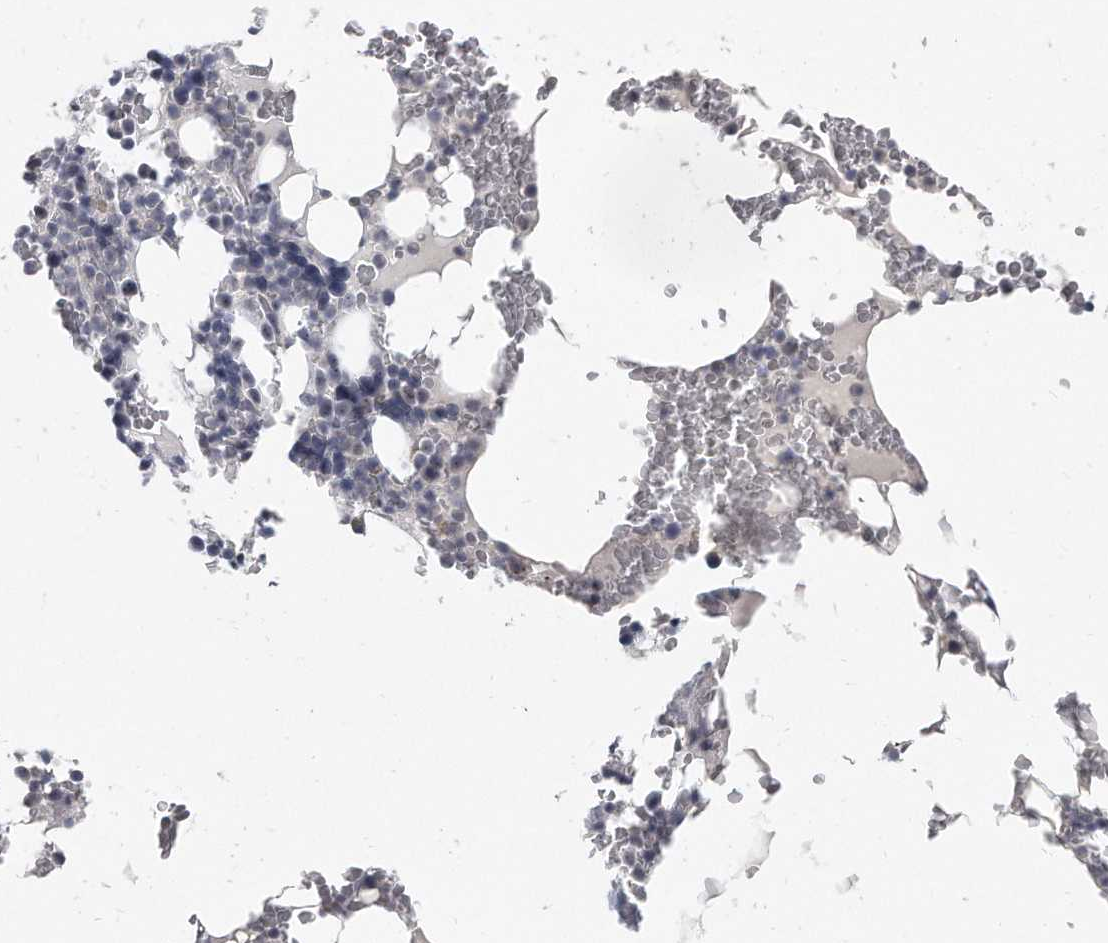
{"staining": {"intensity": "negative", "quantity": "none", "location": "none"}, "tissue": "bone marrow", "cell_type": "Hematopoietic cells", "image_type": "normal", "snomed": [{"axis": "morphology", "description": "Normal tissue, NOS"}, {"axis": "topography", "description": "Bone marrow"}], "caption": "This is a image of immunohistochemistry (IHC) staining of unremarkable bone marrow, which shows no expression in hematopoietic cells.", "gene": "TFCP2L1", "patient": {"sex": "male", "age": 58}}